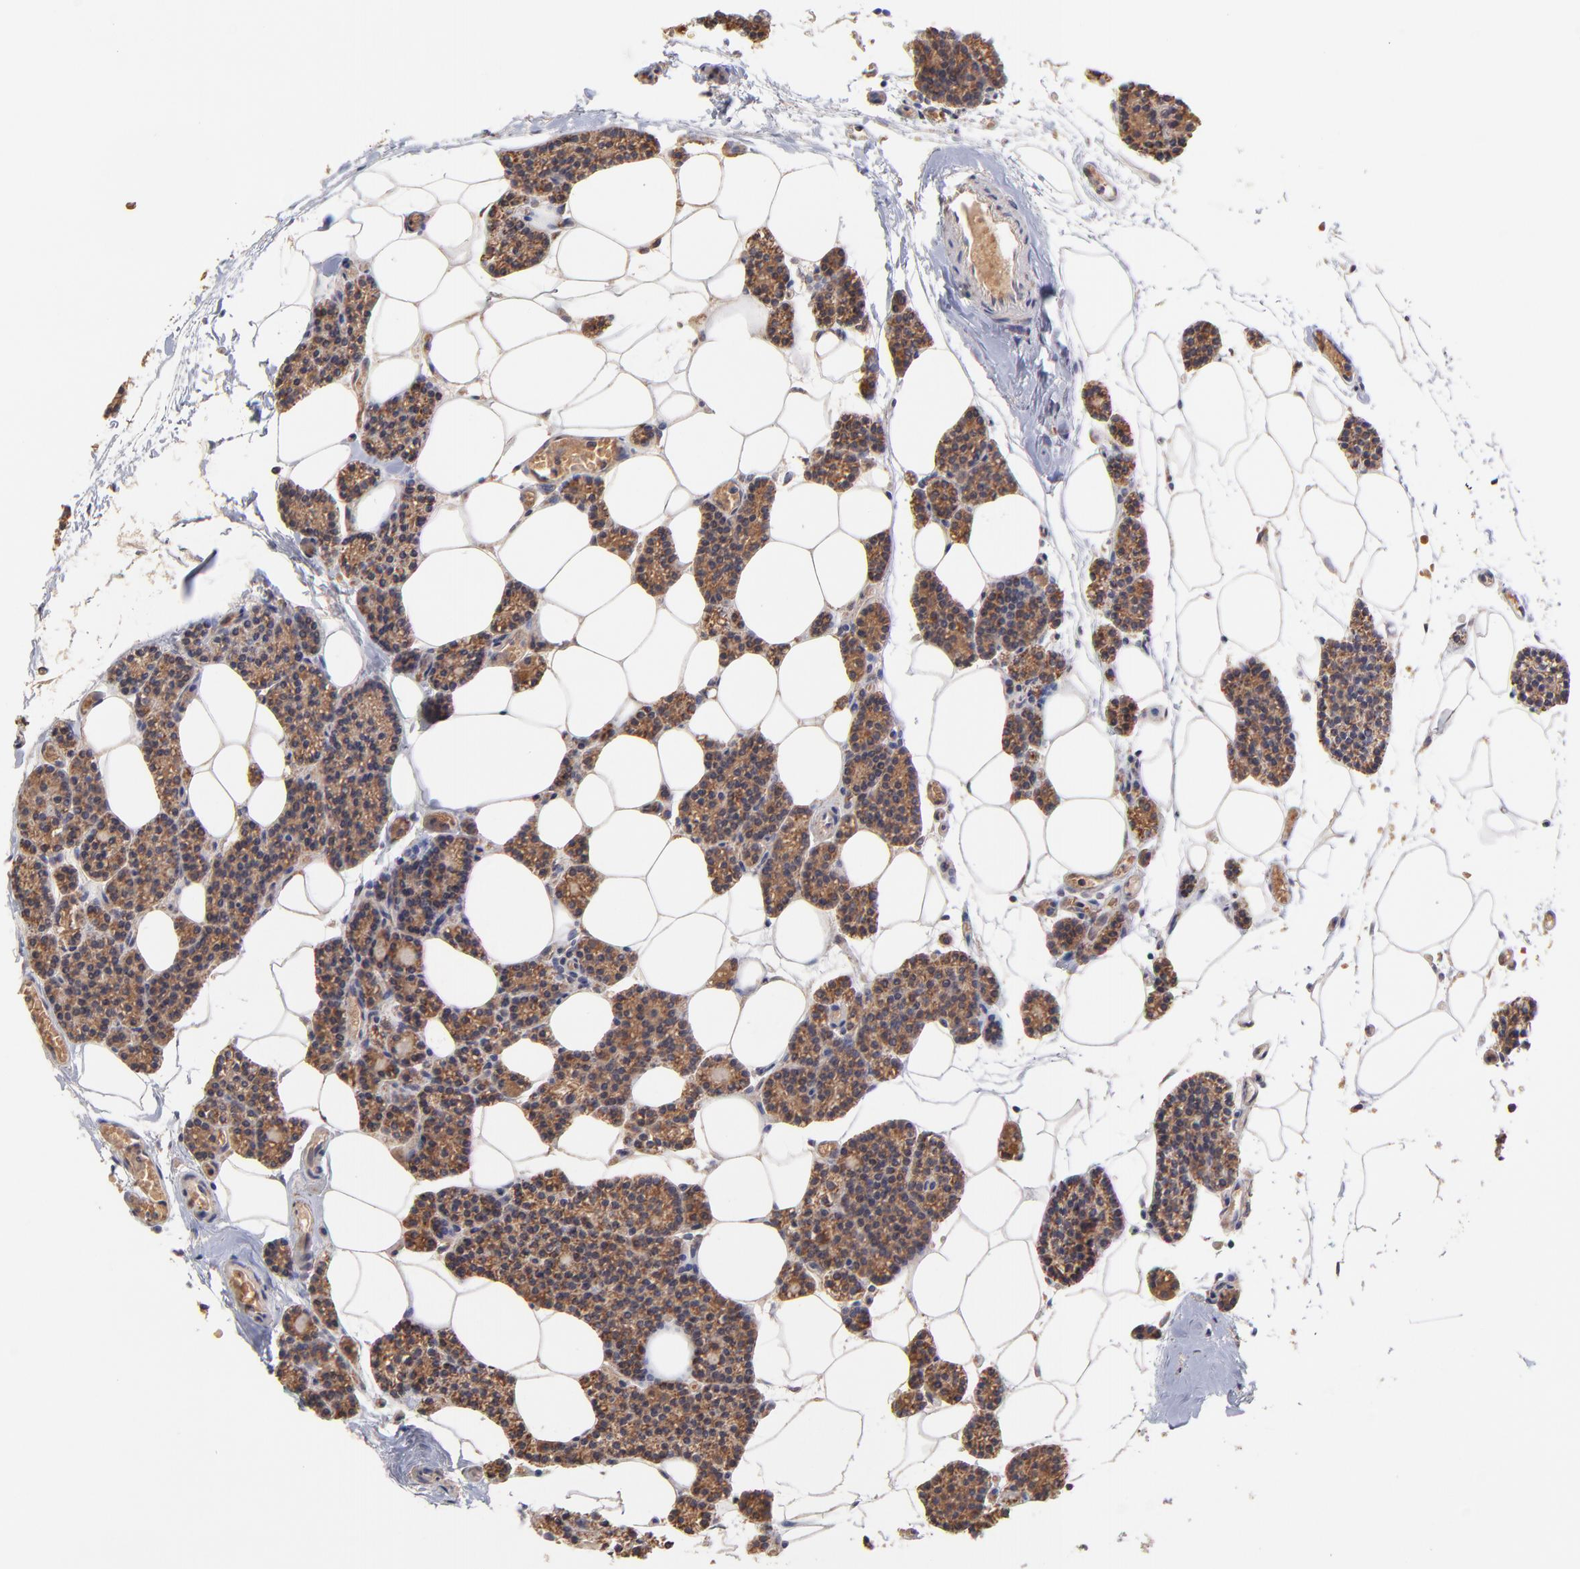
{"staining": {"intensity": "strong", "quantity": ">75%", "location": "cytoplasmic/membranous"}, "tissue": "parathyroid gland", "cell_type": "Glandular cells", "image_type": "normal", "snomed": [{"axis": "morphology", "description": "Normal tissue, NOS"}, {"axis": "topography", "description": "Parathyroid gland"}], "caption": "A high-resolution photomicrograph shows IHC staining of normal parathyroid gland, which reveals strong cytoplasmic/membranous expression in approximately >75% of glandular cells. (IHC, brightfield microscopy, high magnification).", "gene": "UBE2H", "patient": {"sex": "female", "age": 66}}